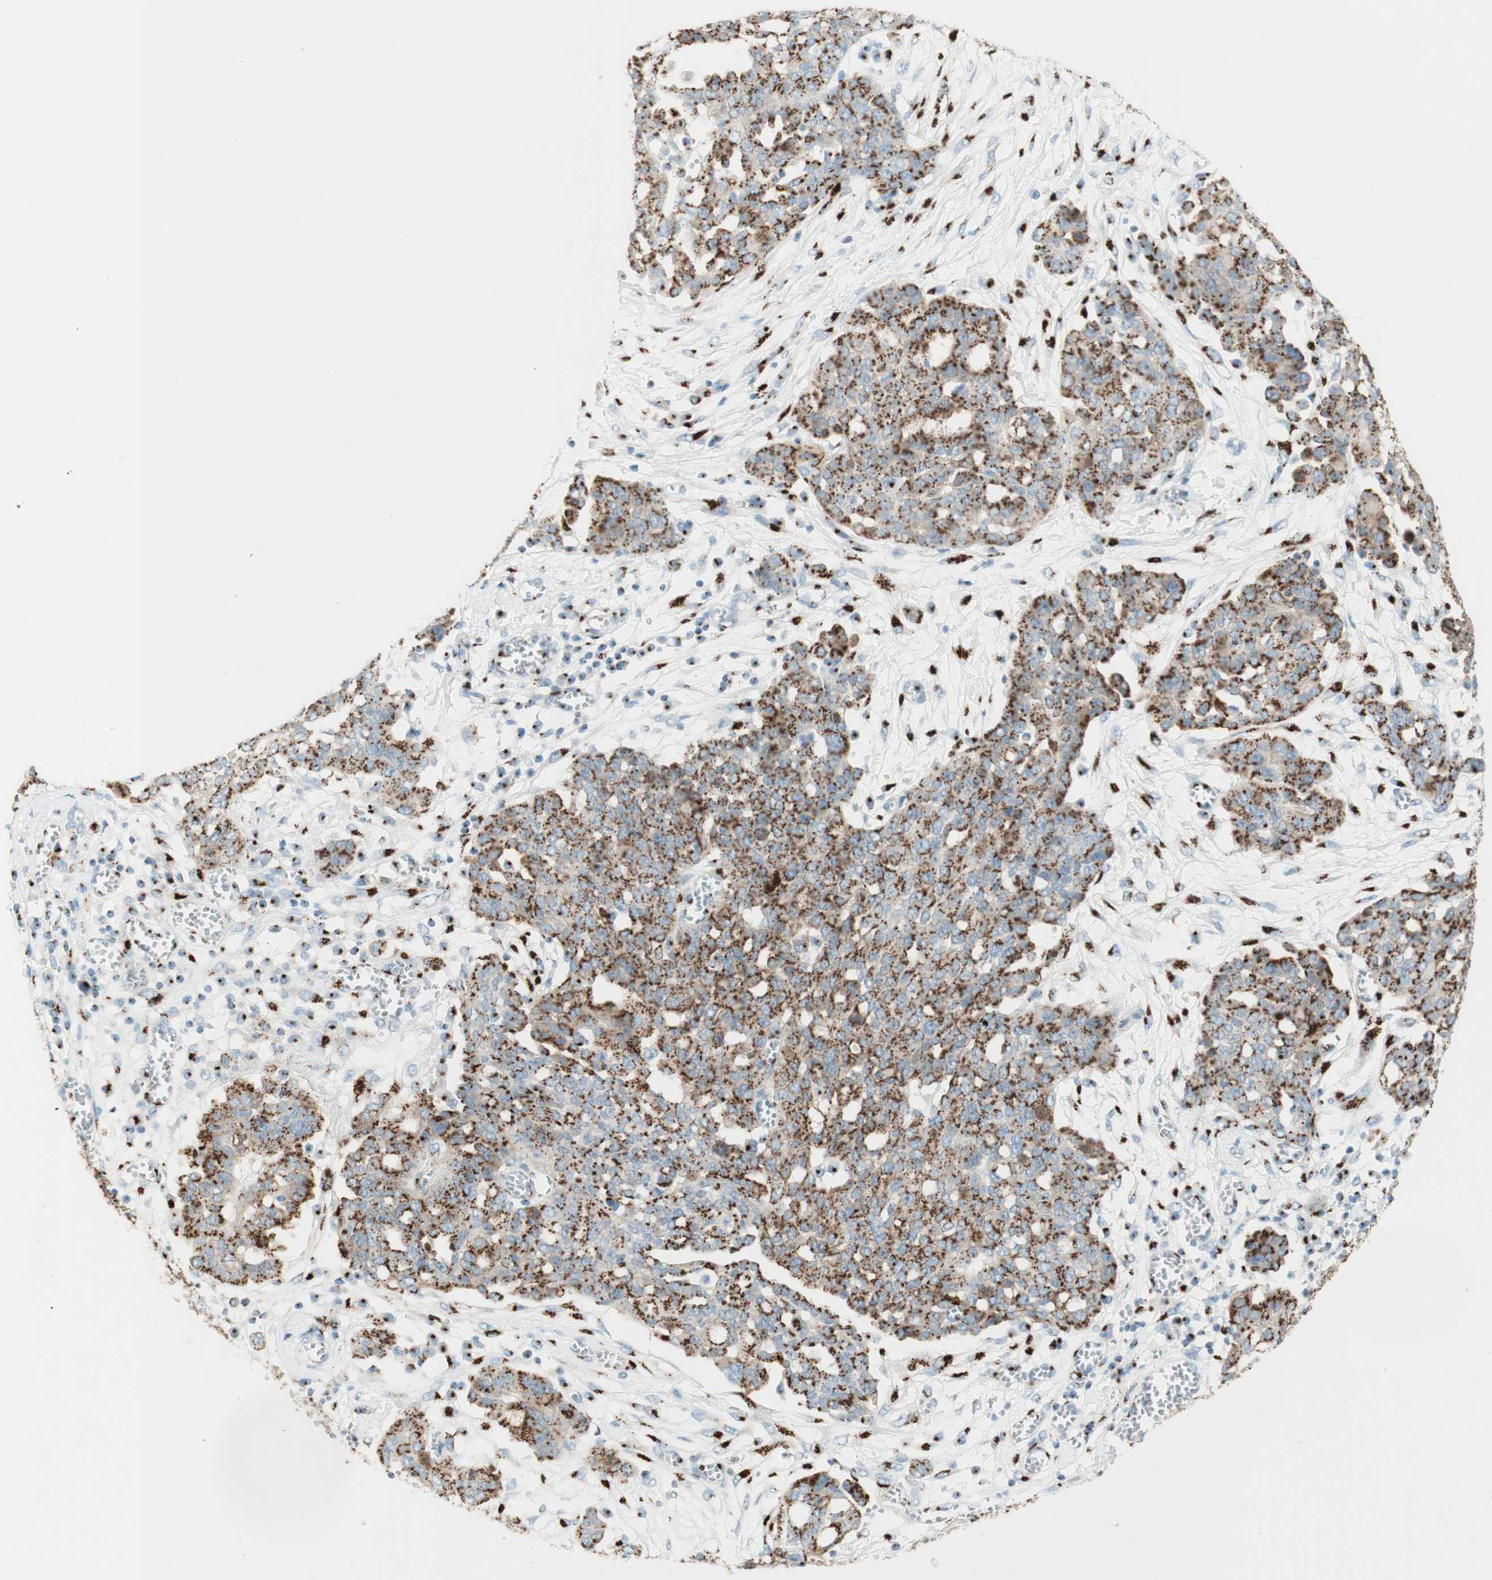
{"staining": {"intensity": "strong", "quantity": ">75%", "location": "cytoplasmic/membranous"}, "tissue": "ovarian cancer", "cell_type": "Tumor cells", "image_type": "cancer", "snomed": [{"axis": "morphology", "description": "Cystadenocarcinoma, serous, NOS"}, {"axis": "topography", "description": "Soft tissue"}, {"axis": "topography", "description": "Ovary"}], "caption": "A brown stain highlights strong cytoplasmic/membranous staining of a protein in human ovarian serous cystadenocarcinoma tumor cells.", "gene": "GOLGB1", "patient": {"sex": "female", "age": 57}}